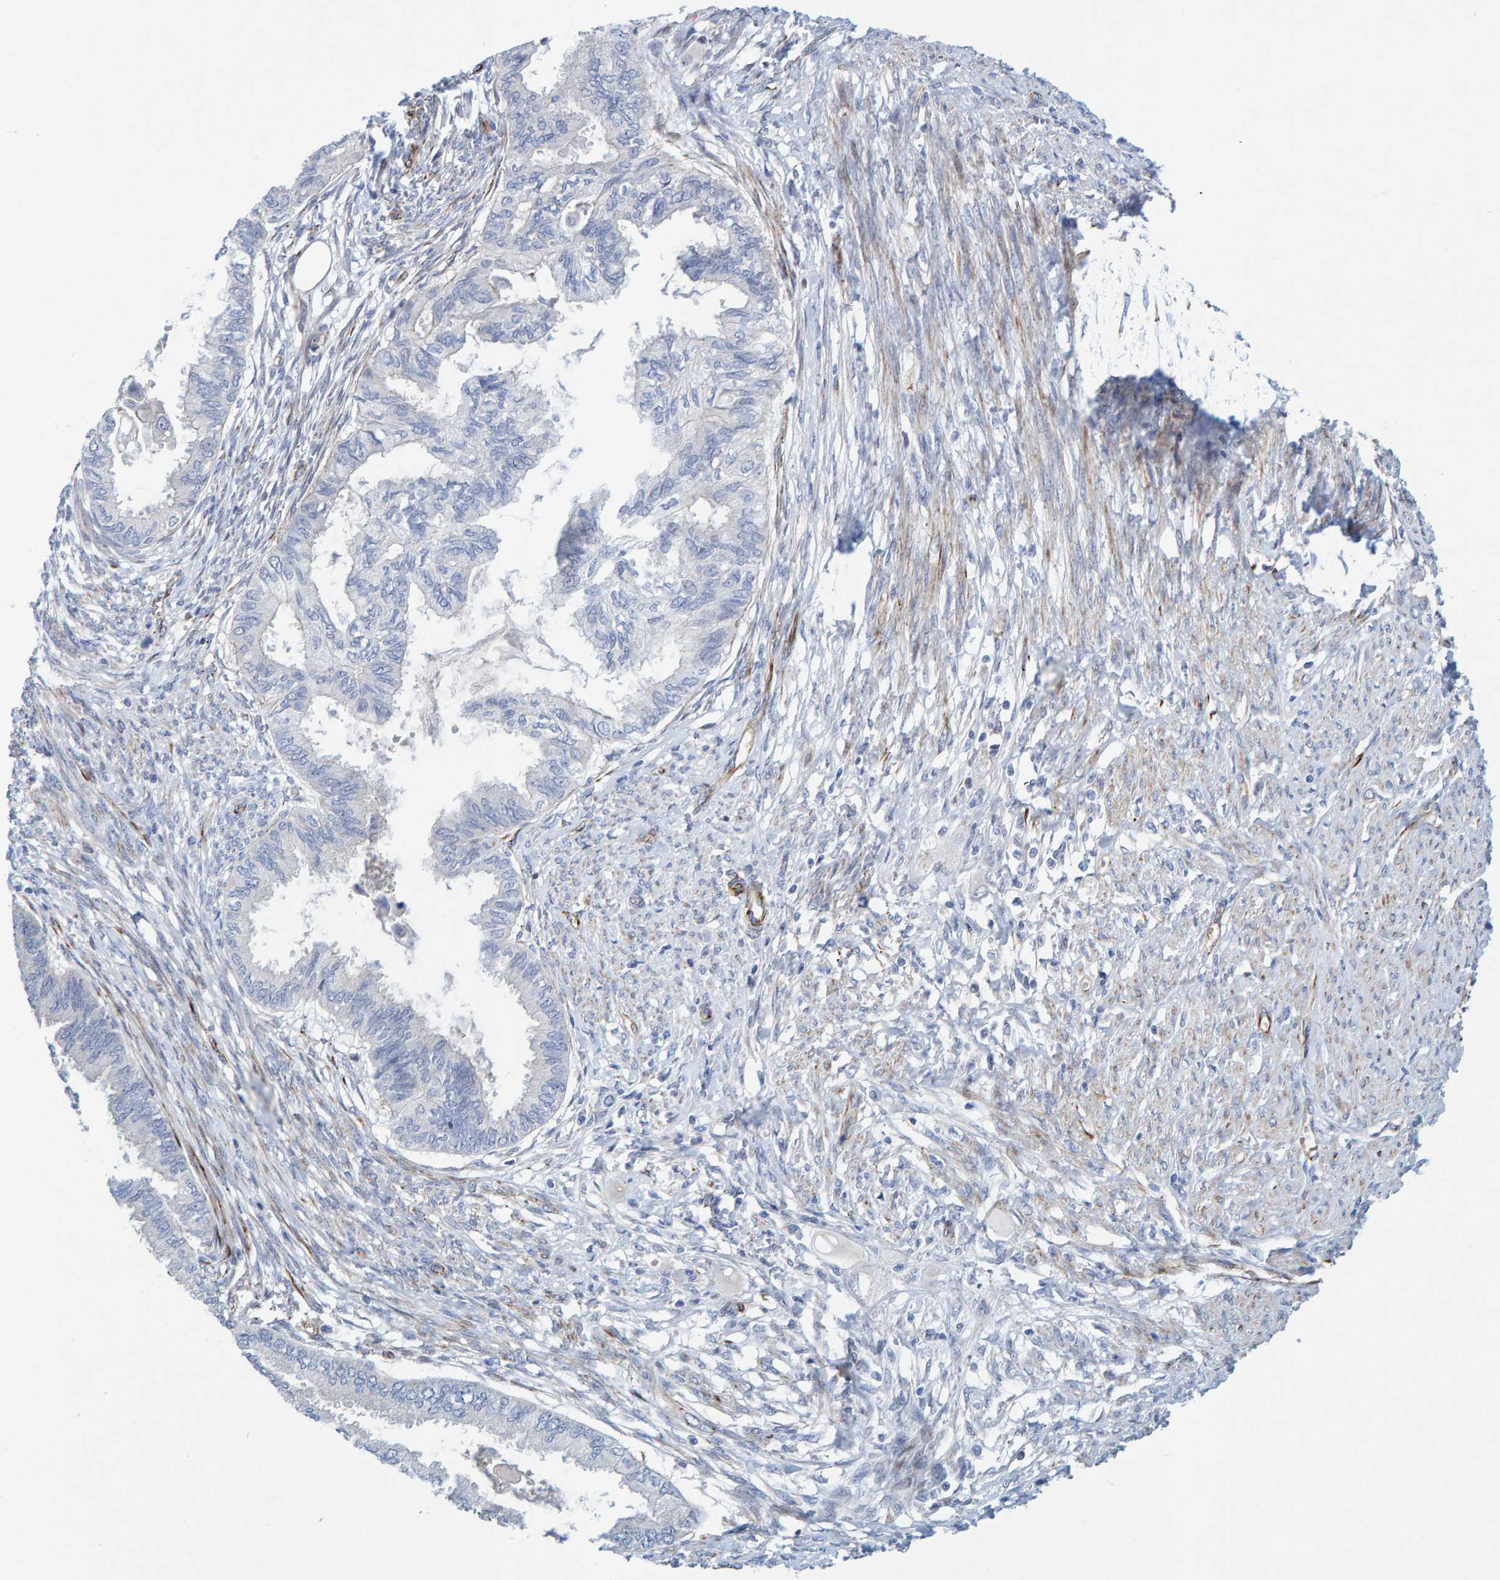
{"staining": {"intensity": "negative", "quantity": "none", "location": "none"}, "tissue": "cervical cancer", "cell_type": "Tumor cells", "image_type": "cancer", "snomed": [{"axis": "morphology", "description": "Normal tissue, NOS"}, {"axis": "morphology", "description": "Adenocarcinoma, NOS"}, {"axis": "topography", "description": "Cervix"}, {"axis": "topography", "description": "Endometrium"}], "caption": "Micrograph shows no significant protein positivity in tumor cells of cervical cancer.", "gene": "POLG2", "patient": {"sex": "female", "age": 86}}